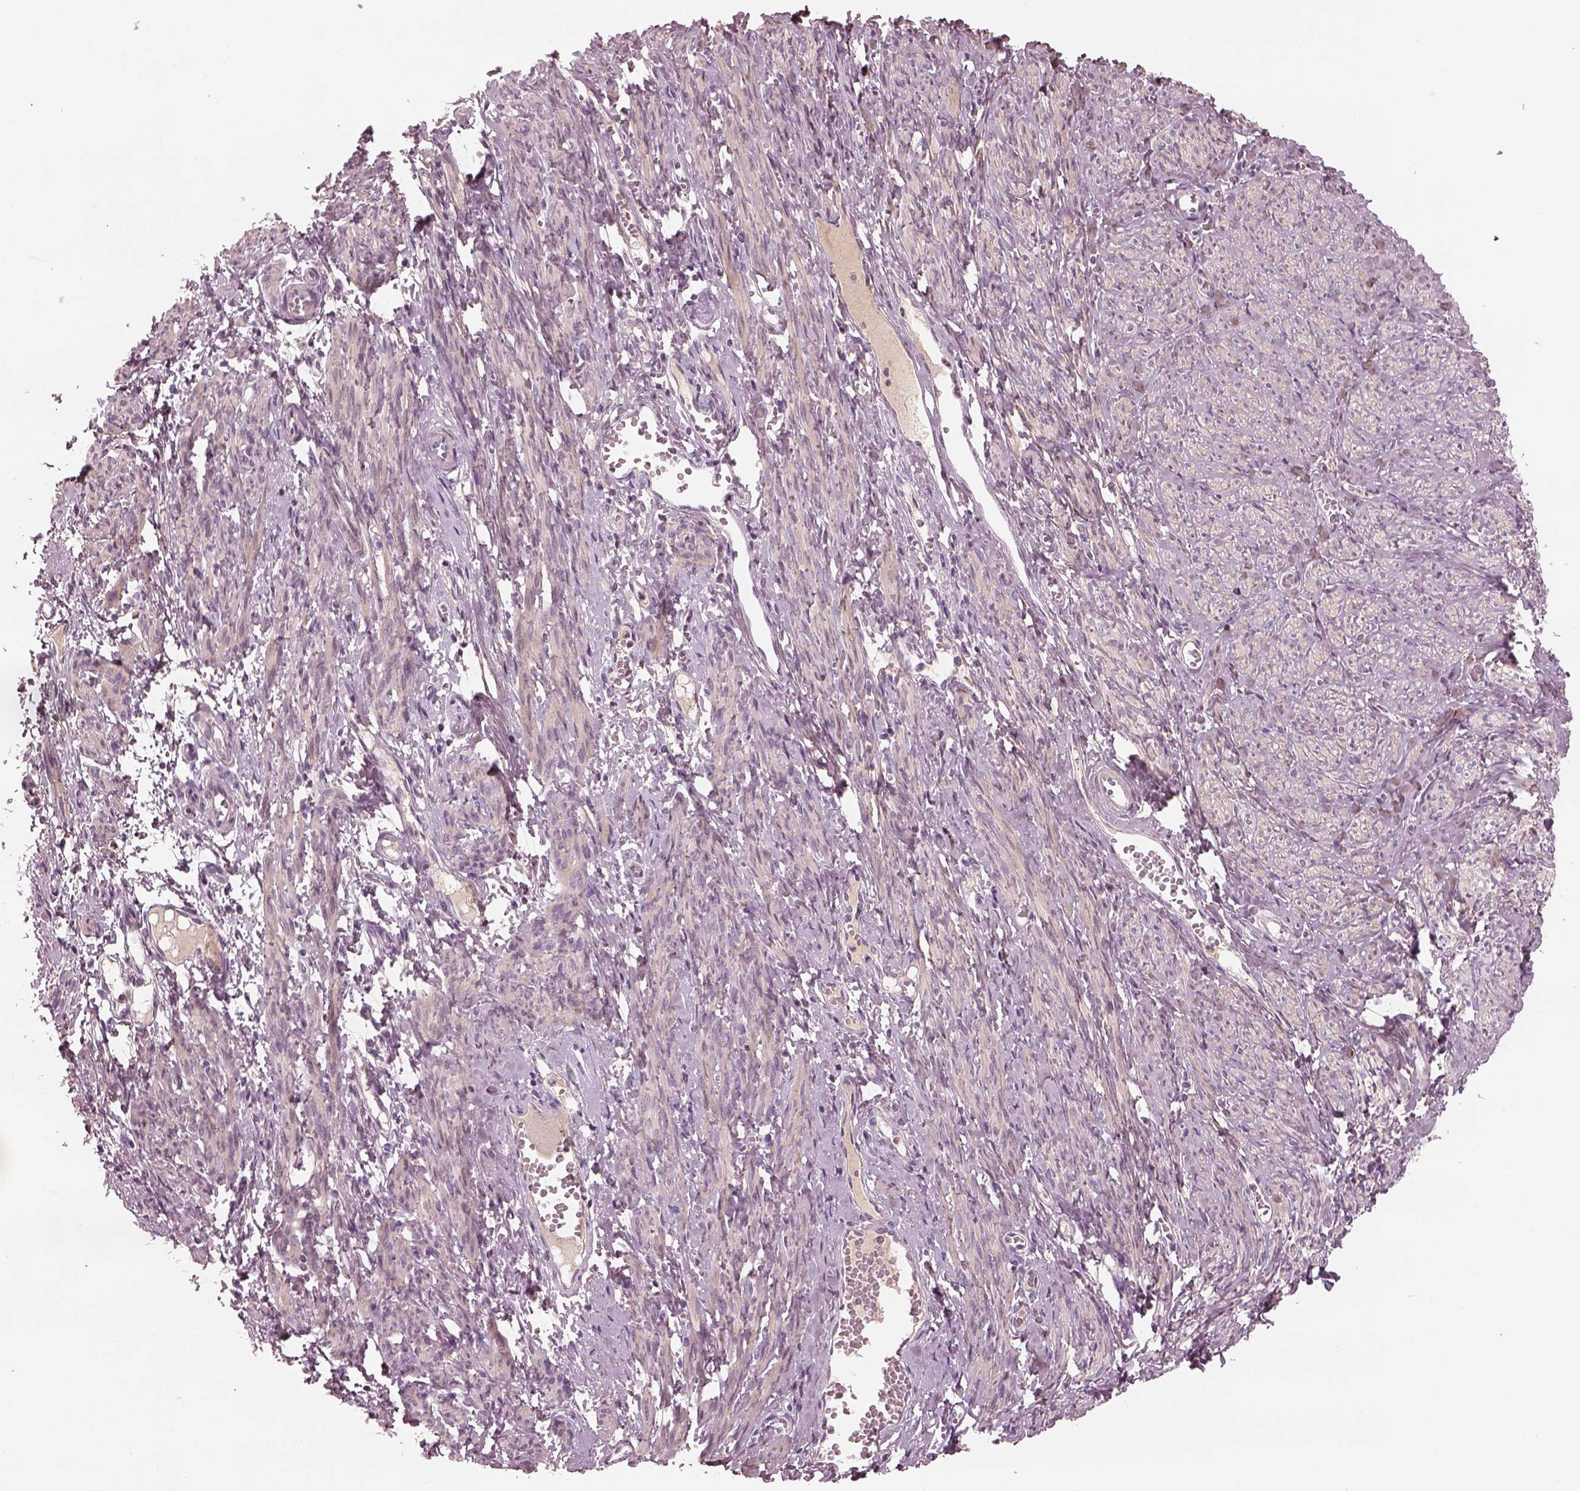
{"staining": {"intensity": "weak", "quantity": ">75%", "location": "cytoplasmic/membranous"}, "tissue": "smooth muscle", "cell_type": "Smooth muscle cells", "image_type": "normal", "snomed": [{"axis": "morphology", "description": "Normal tissue, NOS"}, {"axis": "topography", "description": "Smooth muscle"}], "caption": "Protein expression analysis of normal smooth muscle reveals weak cytoplasmic/membranous positivity in approximately >75% of smooth muscle cells.", "gene": "SDCBP2", "patient": {"sex": "female", "age": 65}}